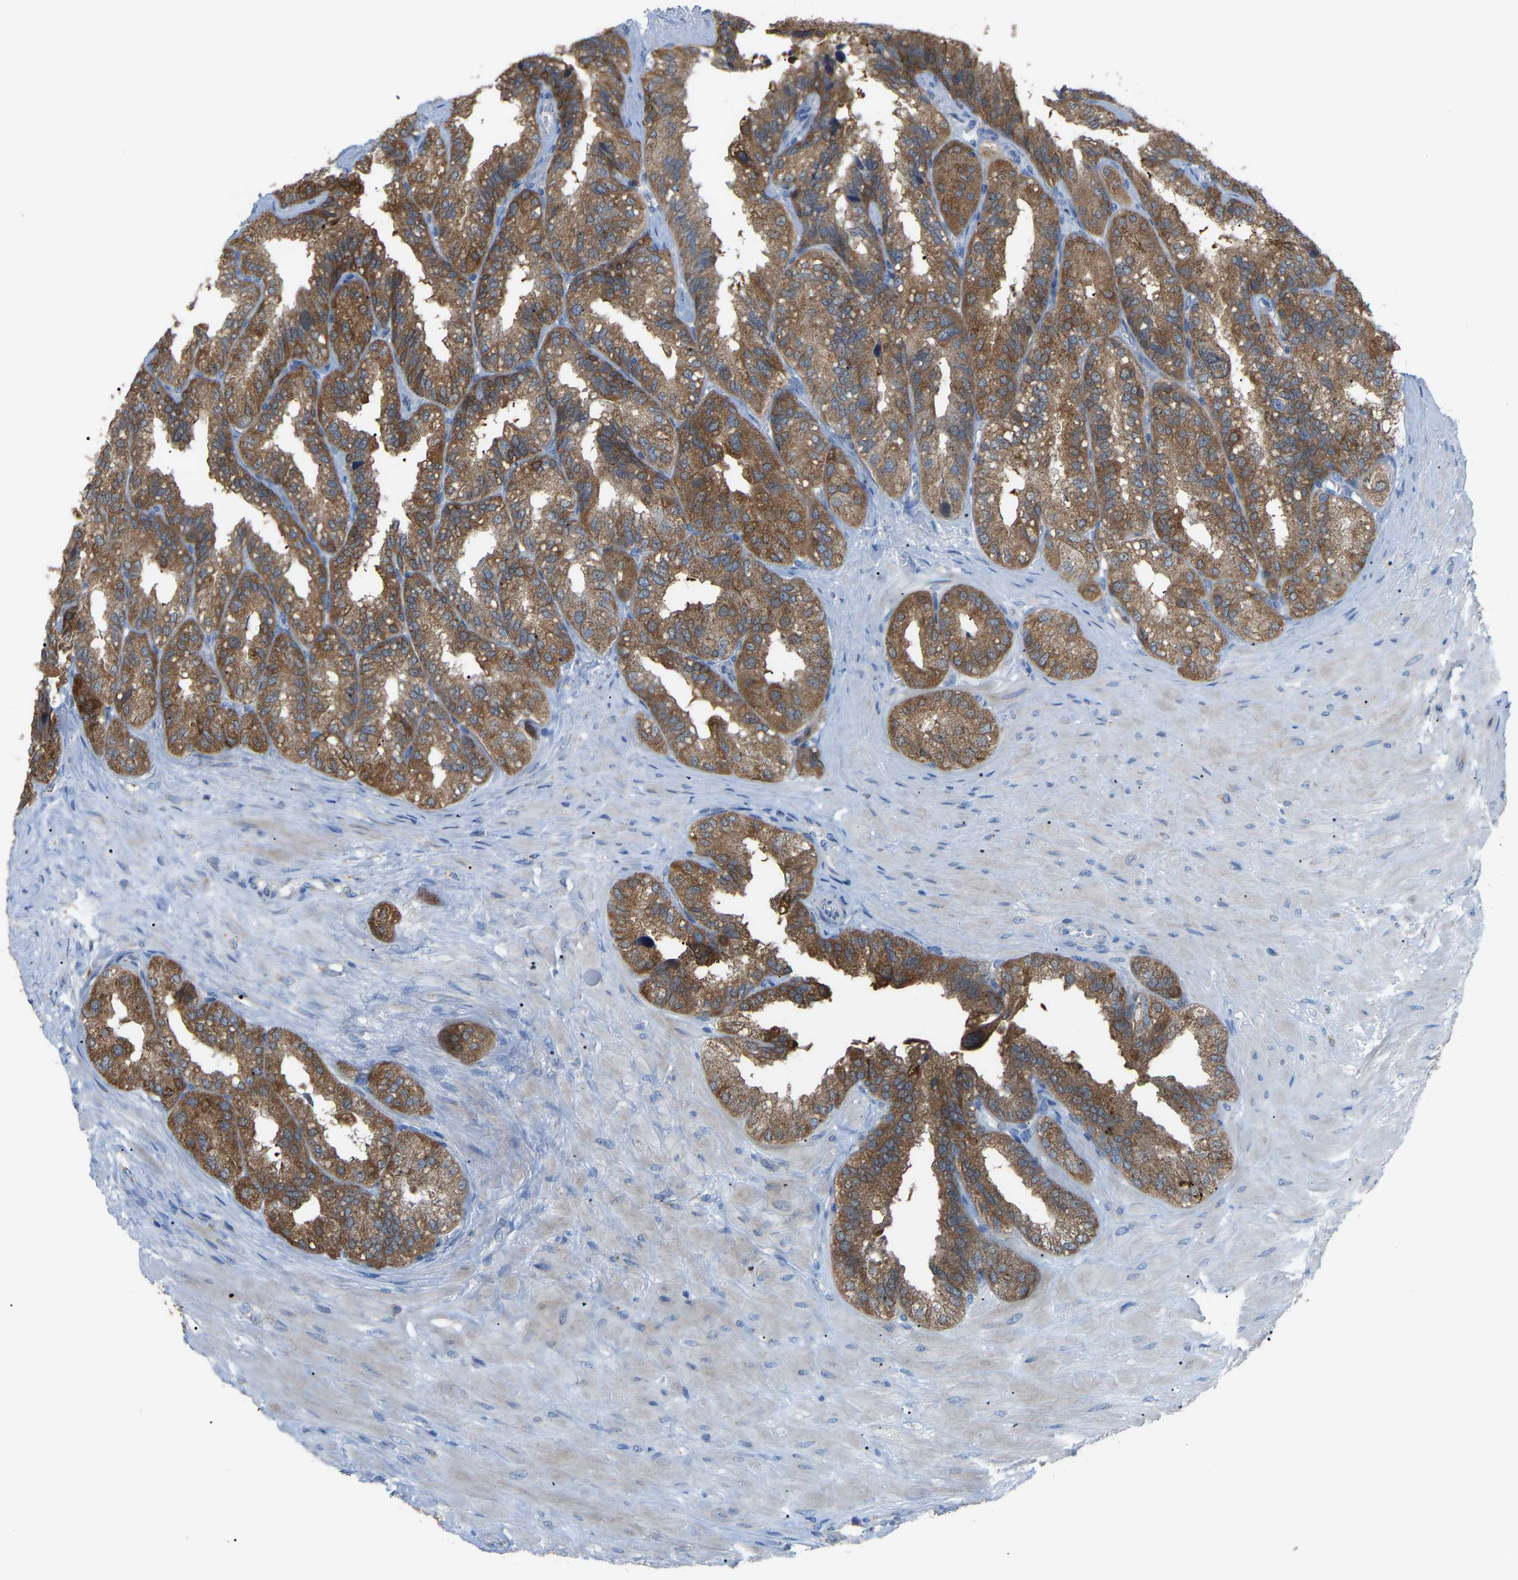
{"staining": {"intensity": "moderate", "quantity": ">75%", "location": "cytoplasmic/membranous"}, "tissue": "seminal vesicle", "cell_type": "Glandular cells", "image_type": "normal", "snomed": [{"axis": "morphology", "description": "Normal tissue, NOS"}, {"axis": "topography", "description": "Prostate"}, {"axis": "topography", "description": "Seminal veicle"}], "caption": "Approximately >75% of glandular cells in benign human seminal vesicle exhibit moderate cytoplasmic/membranous protein expression as visualized by brown immunohistochemical staining.", "gene": "CROT", "patient": {"sex": "male", "age": 51}}